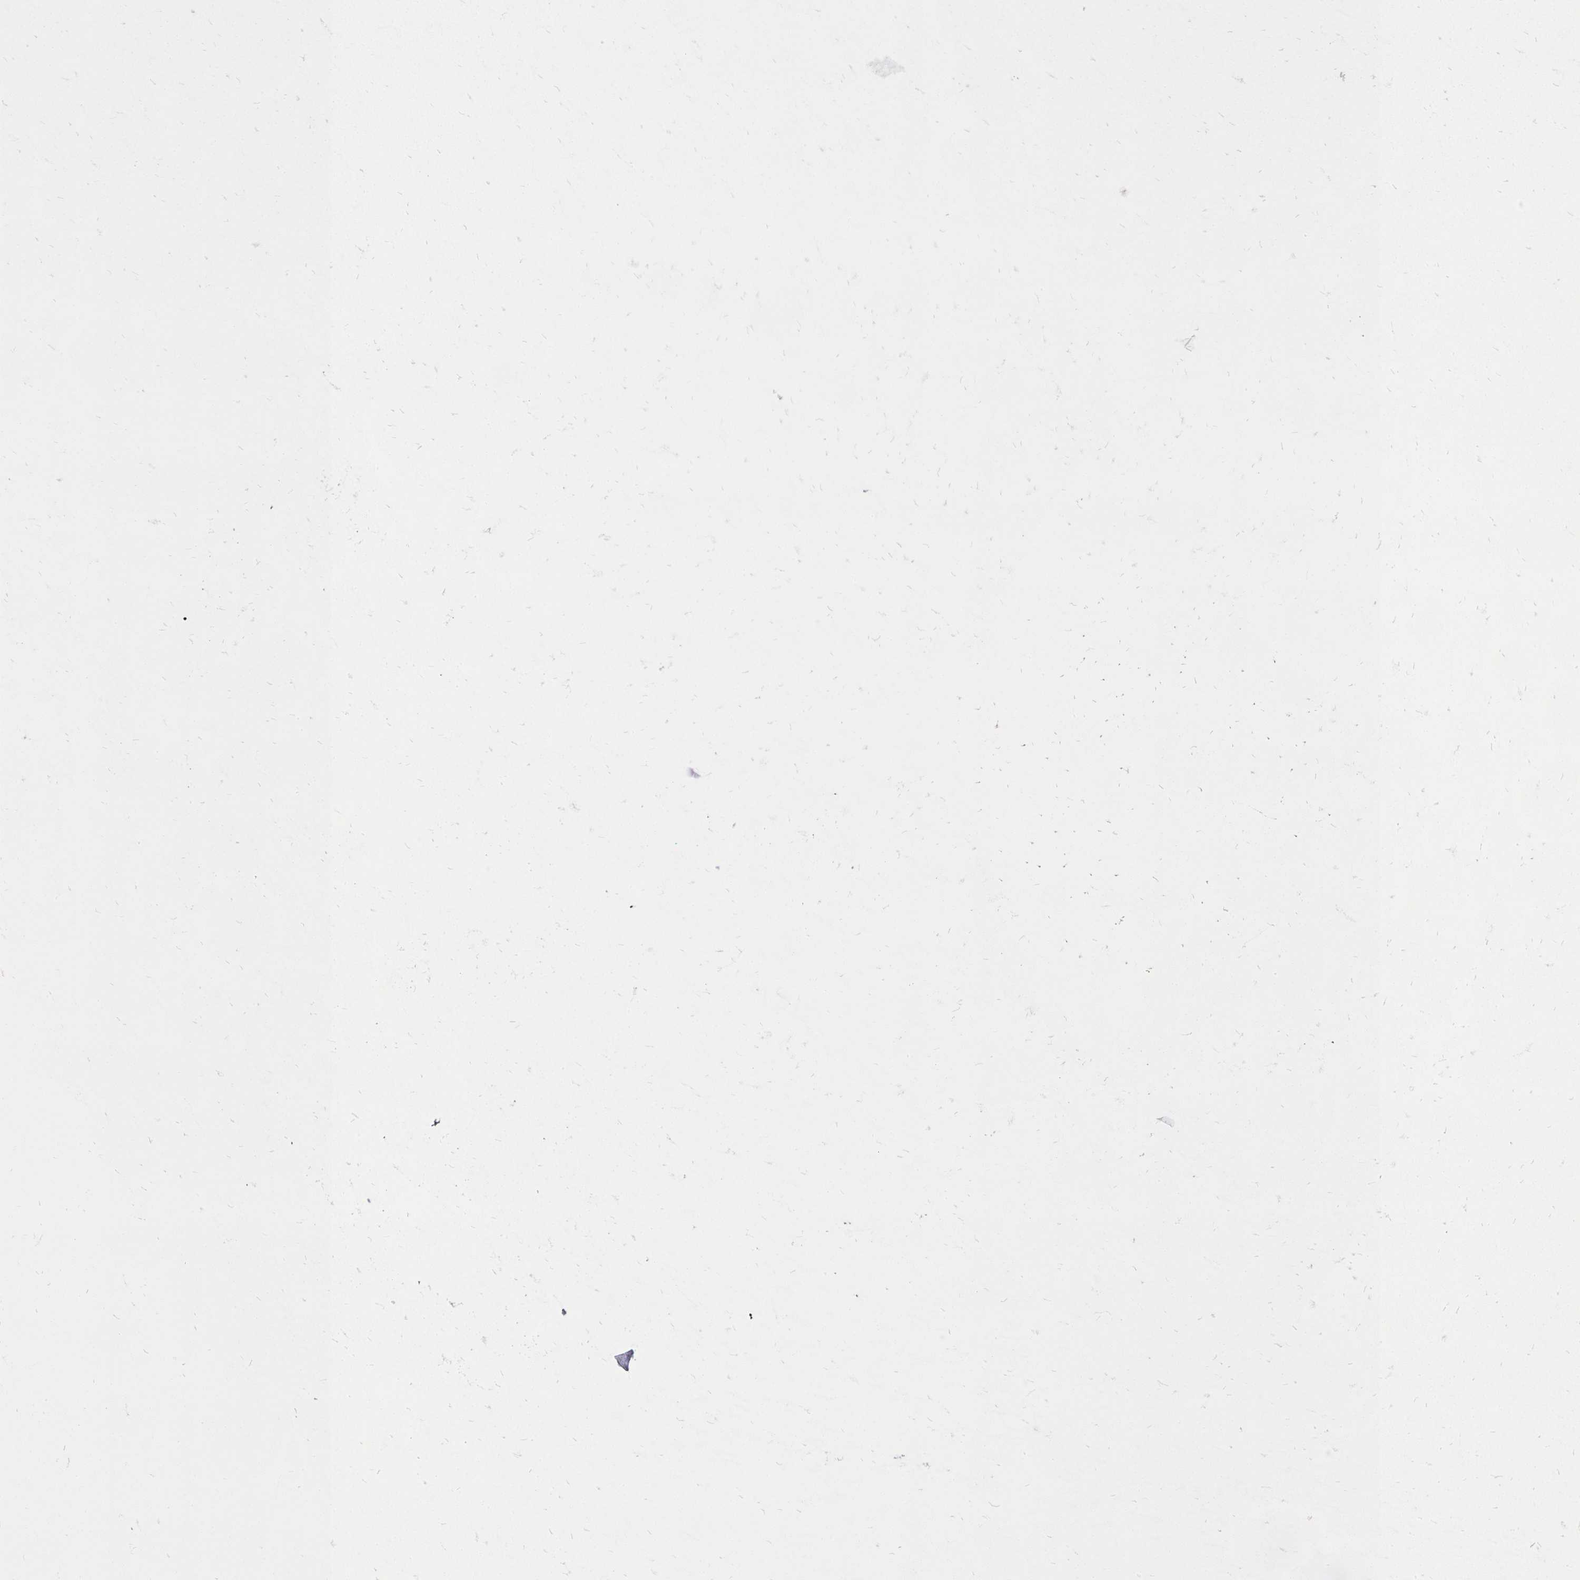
{"staining": {"intensity": "moderate", "quantity": ">75%", "location": "cytoplasmic/membranous,nuclear"}, "tissue": "skin cancer", "cell_type": "Tumor cells", "image_type": "cancer", "snomed": [{"axis": "morphology", "description": "Squamous cell carcinoma, NOS"}, {"axis": "topography", "description": "Skin"}], "caption": "Immunohistochemical staining of skin cancer exhibits medium levels of moderate cytoplasmic/membranous and nuclear protein positivity in about >75% of tumor cells. The staining was performed using DAB to visualize the protein expression in brown, while the nuclei were stained in blue with hematoxylin (Magnification: 20x).", "gene": "TXN", "patient": {"sex": "male", "age": 82}}